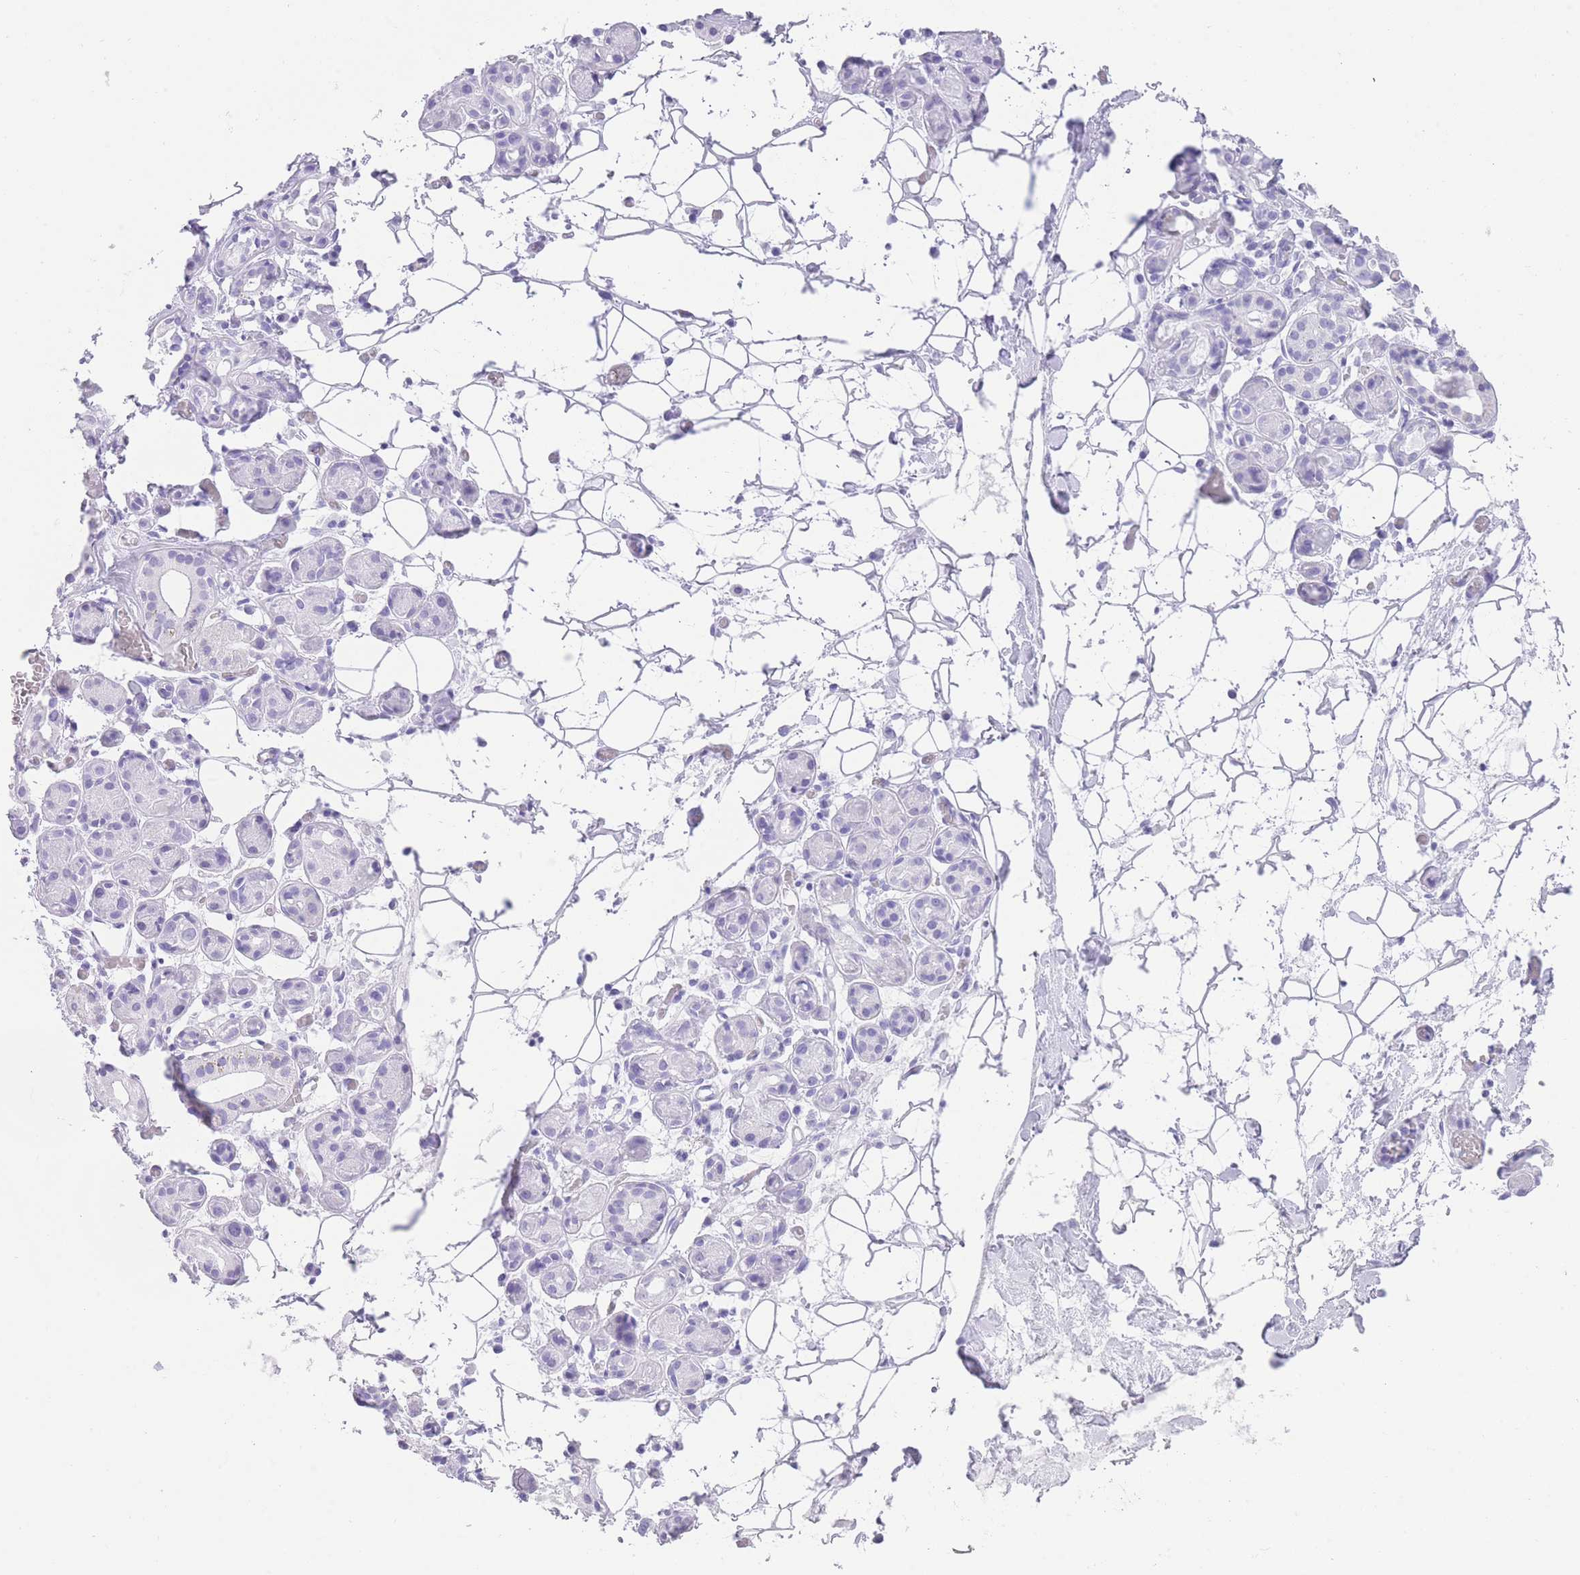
{"staining": {"intensity": "negative", "quantity": "none", "location": "none"}, "tissue": "salivary gland", "cell_type": "Glandular cells", "image_type": "normal", "snomed": [{"axis": "morphology", "description": "Normal tissue, NOS"}, {"axis": "topography", "description": "Salivary gland"}], "caption": "High power microscopy photomicrograph of an immunohistochemistry (IHC) image of normal salivary gland, revealing no significant expression in glandular cells. (IHC, brightfield microscopy, high magnification).", "gene": "ELOA2", "patient": {"sex": "male", "age": 82}}